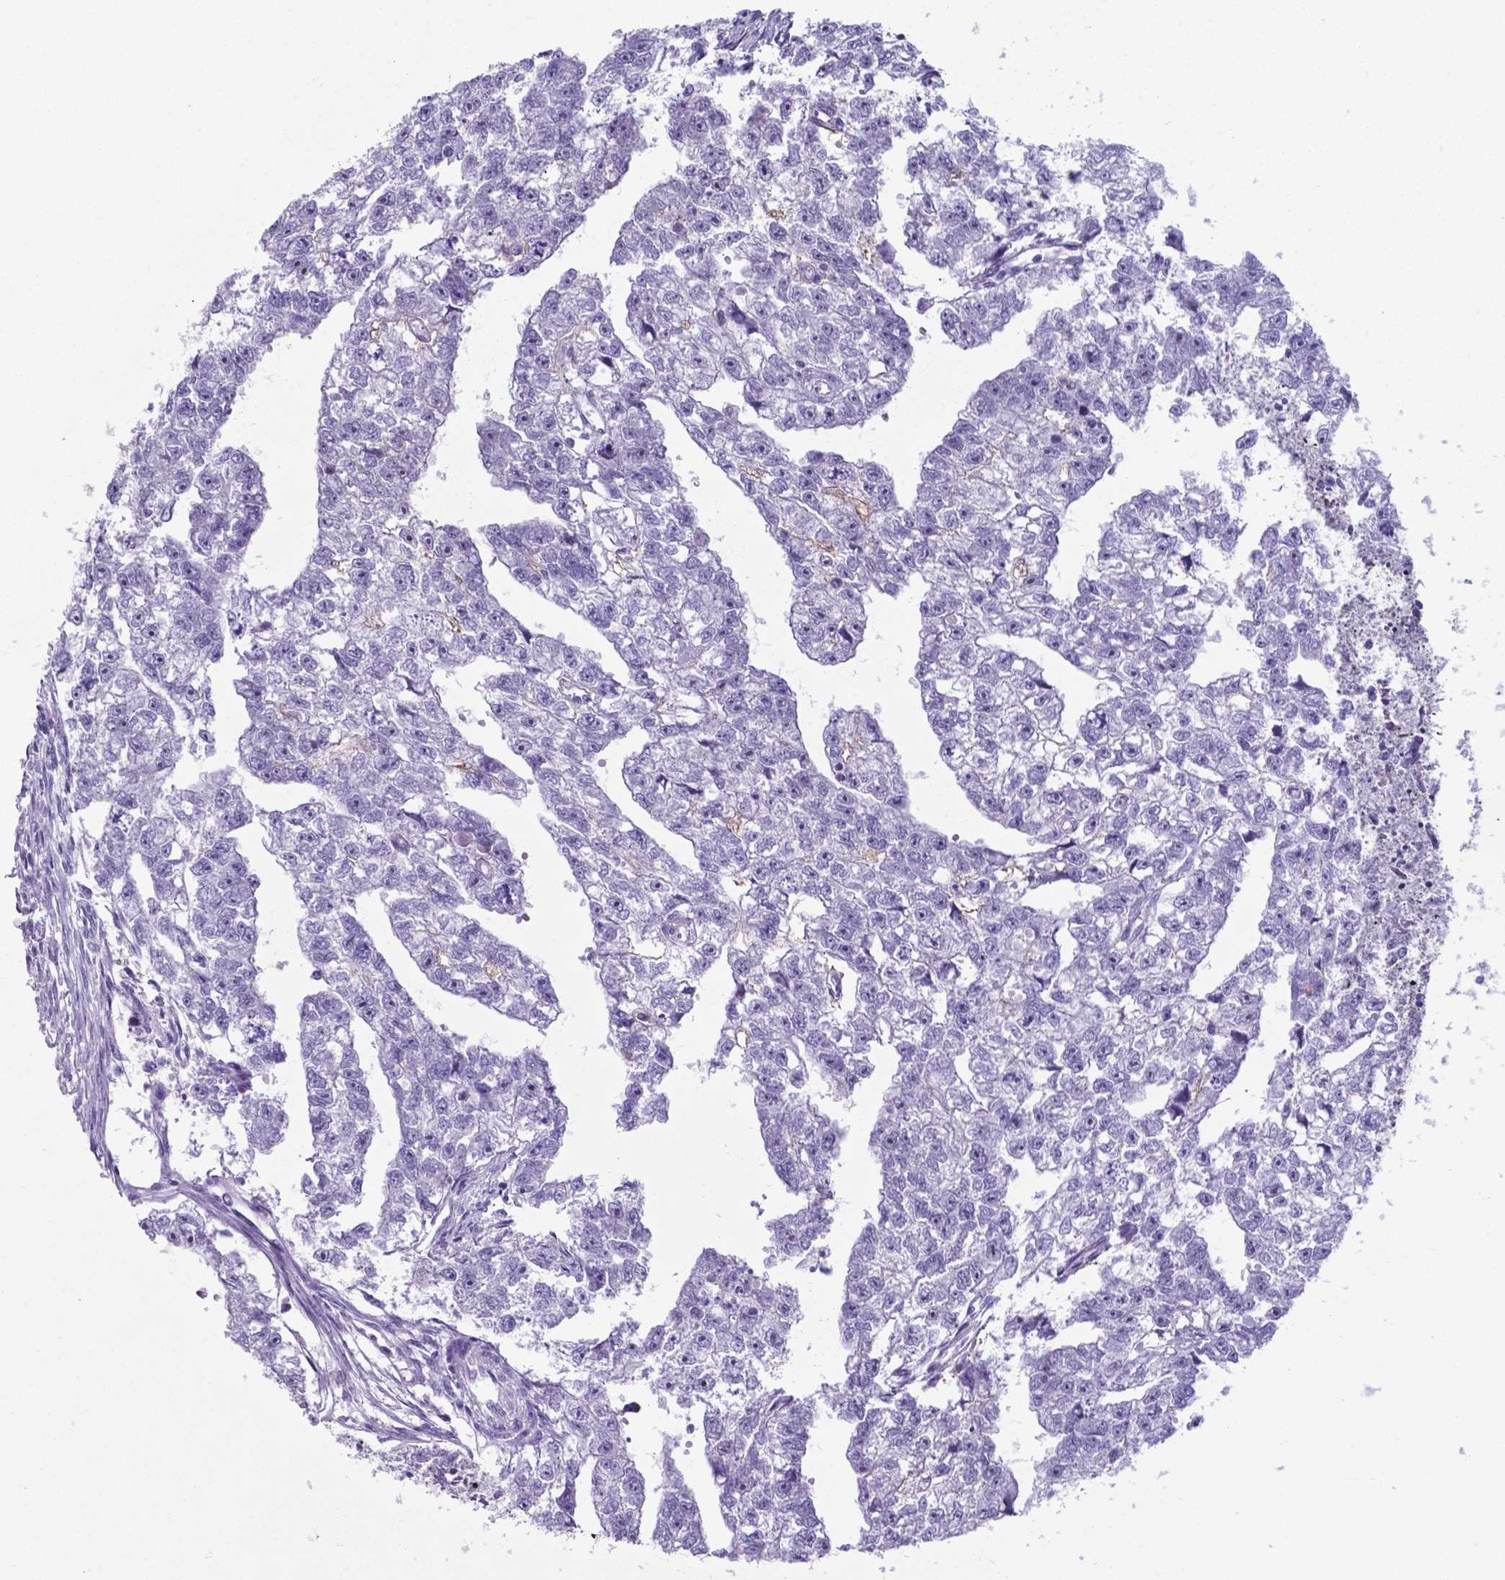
{"staining": {"intensity": "negative", "quantity": "none", "location": "none"}, "tissue": "testis cancer", "cell_type": "Tumor cells", "image_type": "cancer", "snomed": [{"axis": "morphology", "description": "Carcinoma, Embryonal, NOS"}, {"axis": "morphology", "description": "Teratoma, malignant, NOS"}, {"axis": "topography", "description": "Testis"}], "caption": "The photomicrograph demonstrates no significant staining in tumor cells of teratoma (malignant) (testis).", "gene": "AP5B1", "patient": {"sex": "male", "age": 44}}